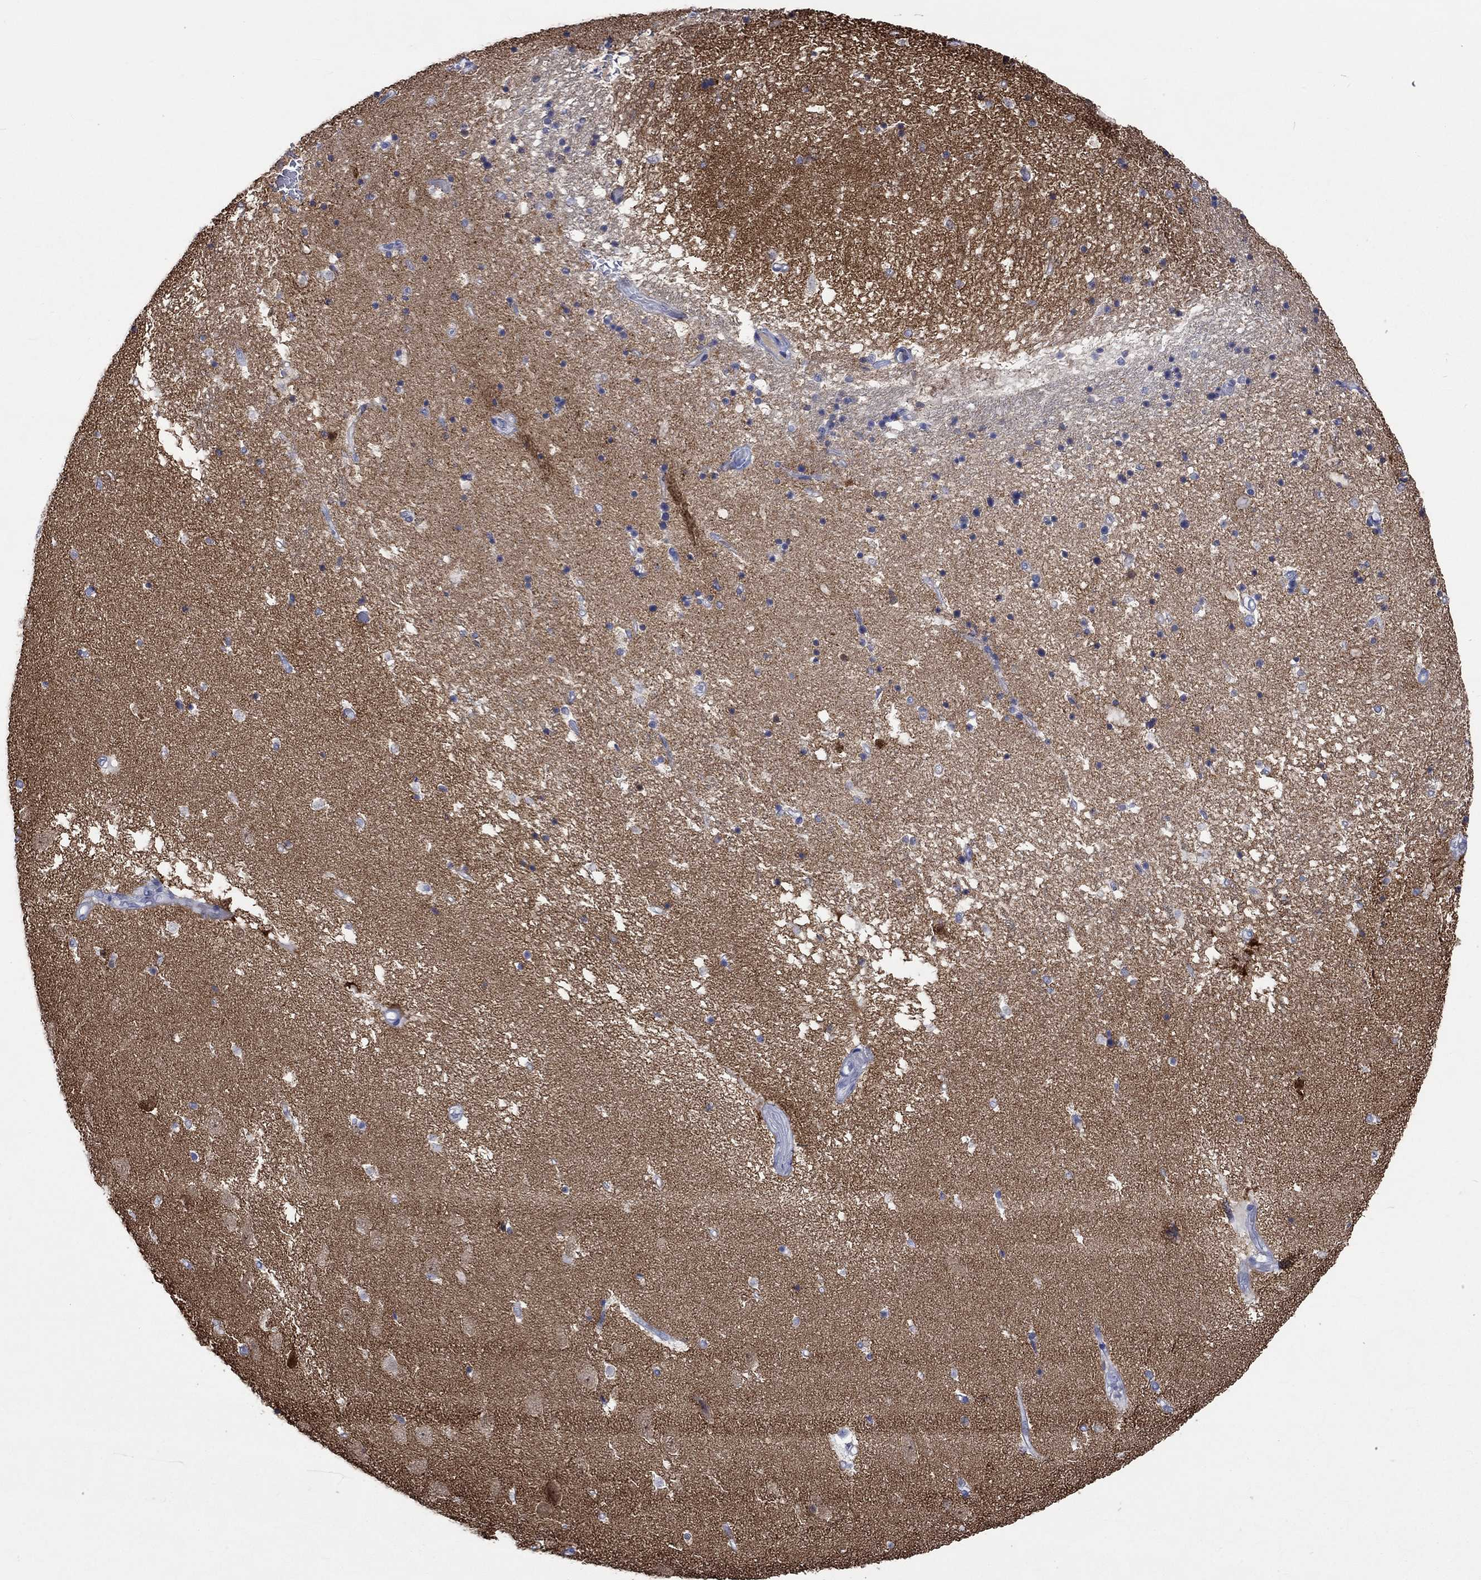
{"staining": {"intensity": "negative", "quantity": "none", "location": "none"}, "tissue": "hippocampus", "cell_type": "Glial cells", "image_type": "normal", "snomed": [{"axis": "morphology", "description": "Normal tissue, NOS"}, {"axis": "topography", "description": "Hippocampus"}], "caption": "An immunohistochemistry image of normal hippocampus is shown. There is no staining in glial cells of hippocampus.", "gene": "CPLX1", "patient": {"sex": "male", "age": 49}}